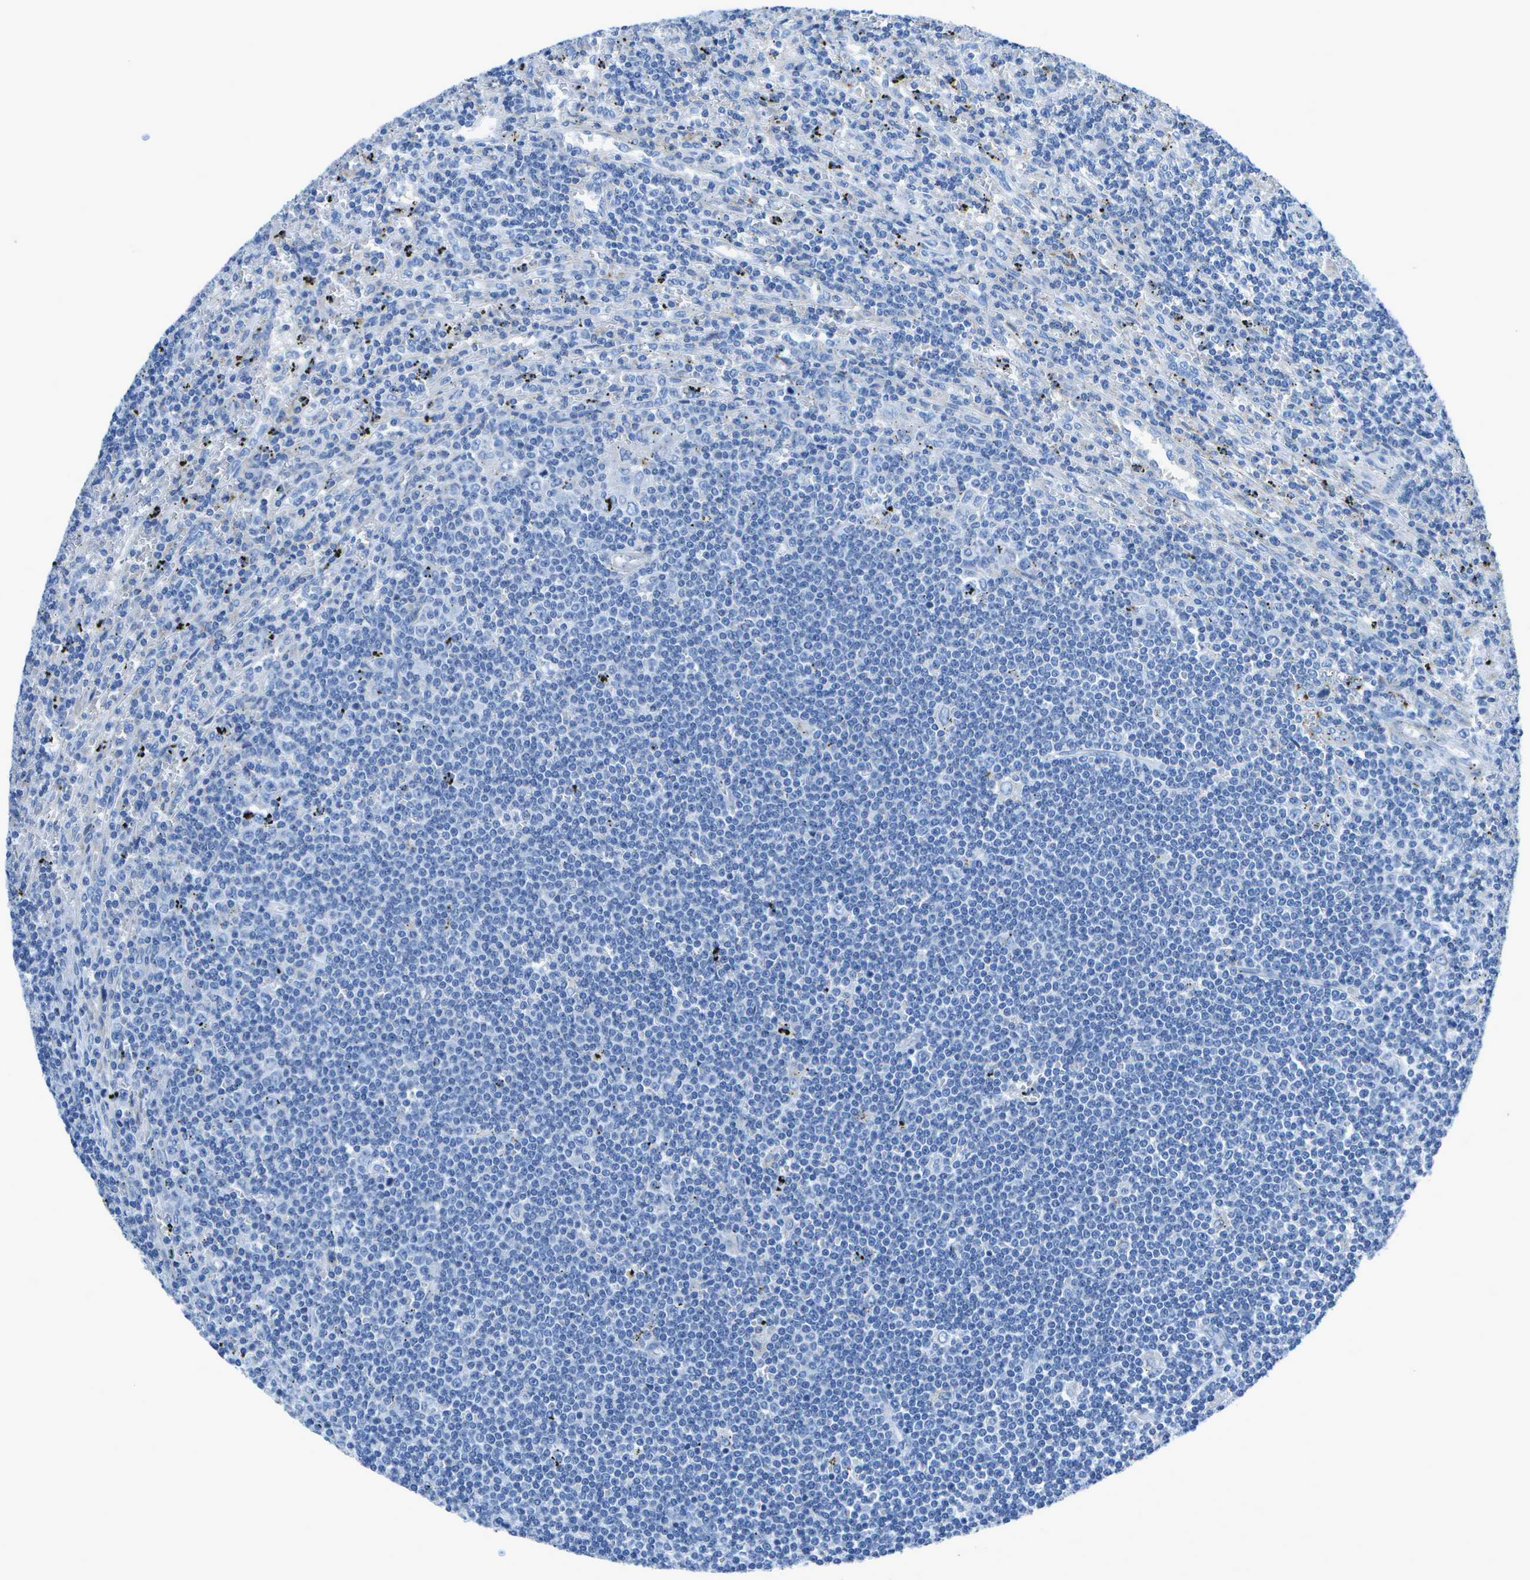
{"staining": {"intensity": "negative", "quantity": "none", "location": "none"}, "tissue": "lymphoma", "cell_type": "Tumor cells", "image_type": "cancer", "snomed": [{"axis": "morphology", "description": "Malignant lymphoma, non-Hodgkin's type, Low grade"}, {"axis": "topography", "description": "Spleen"}], "caption": "IHC photomicrograph of neoplastic tissue: lymphoma stained with DAB shows no significant protein staining in tumor cells.", "gene": "DCT", "patient": {"sex": "male", "age": 76}}